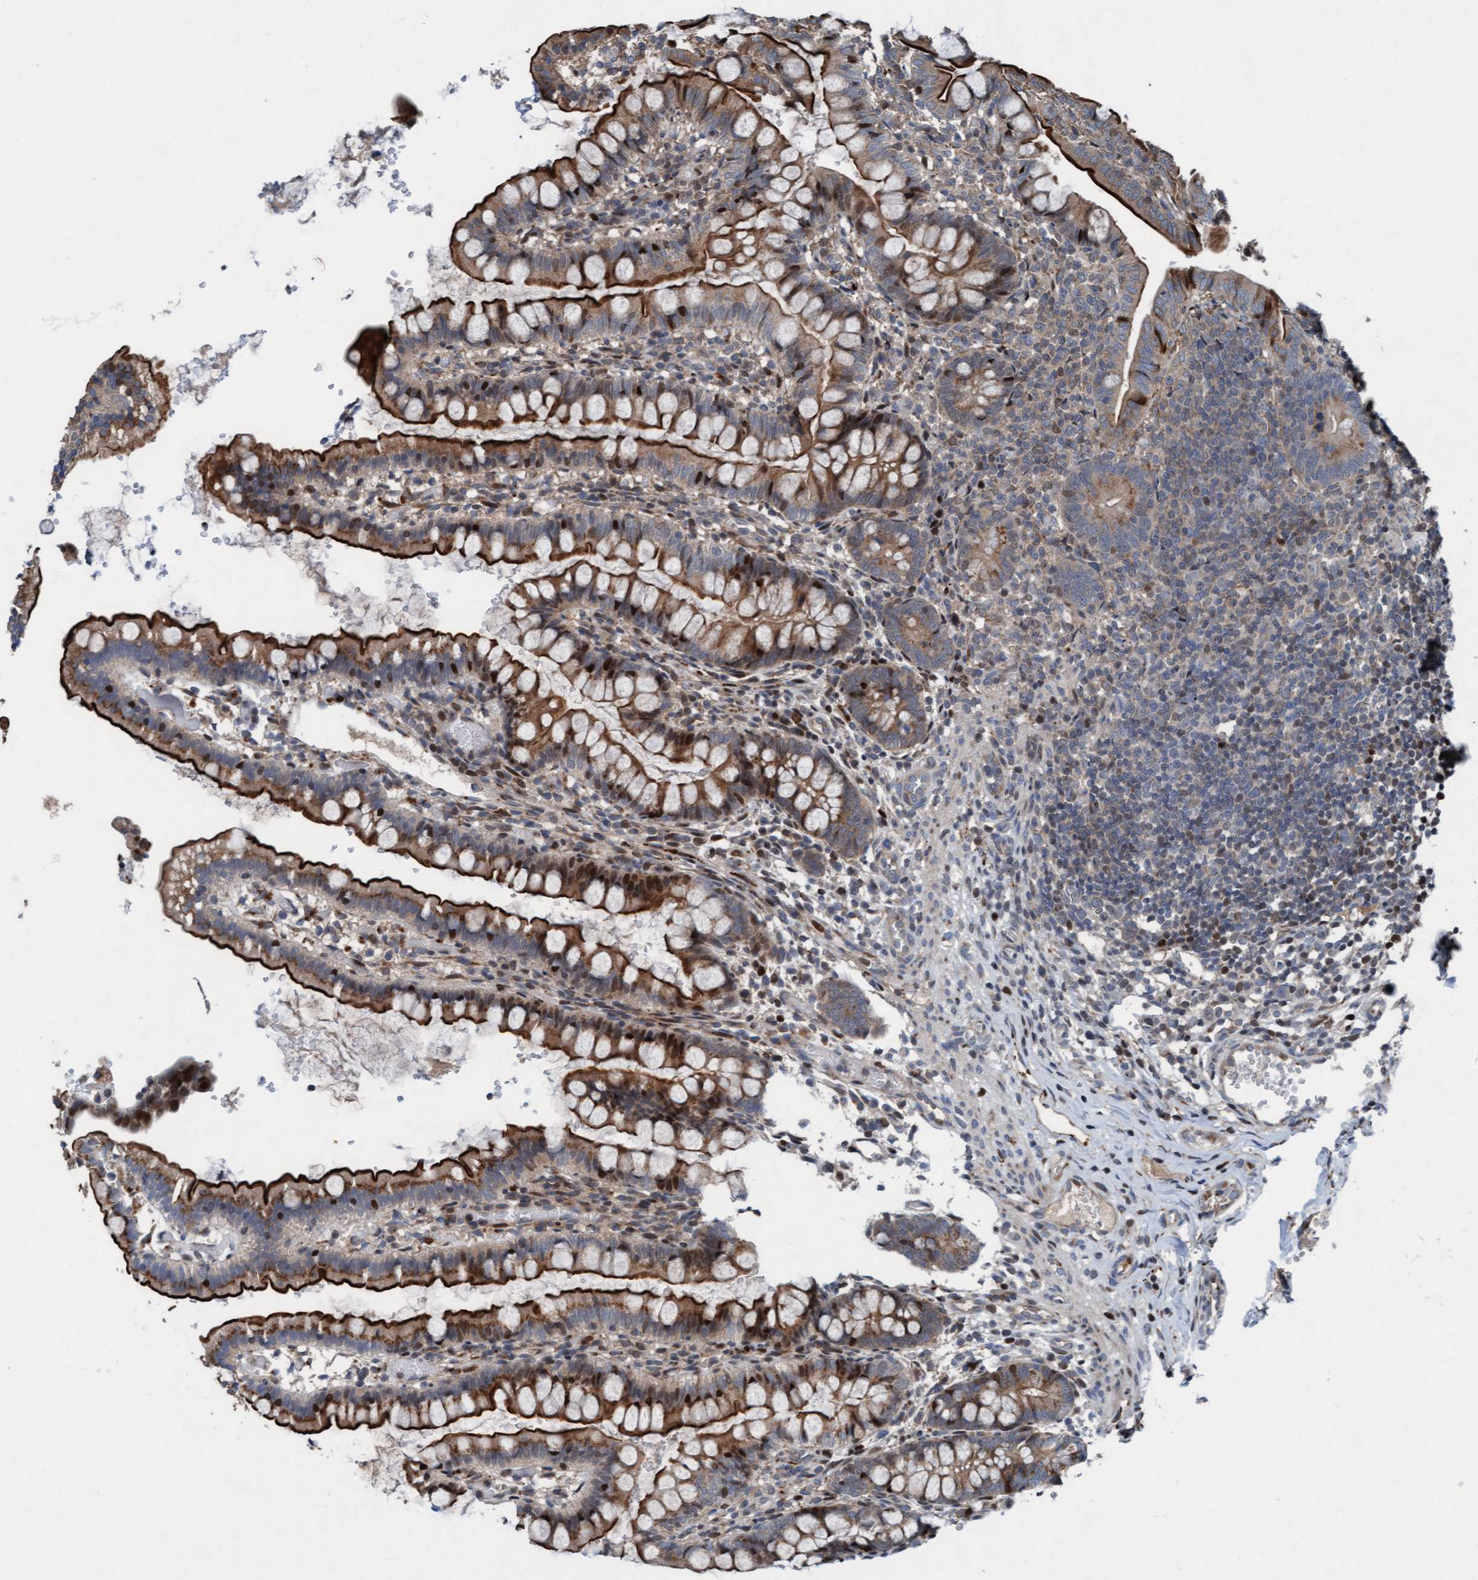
{"staining": {"intensity": "strong", "quantity": ">75%", "location": "cytoplasmic/membranous"}, "tissue": "small intestine", "cell_type": "Glandular cells", "image_type": "normal", "snomed": [{"axis": "morphology", "description": "Normal tissue, NOS"}, {"axis": "morphology", "description": "Developmental malformation"}, {"axis": "topography", "description": "Small intestine"}], "caption": "Immunohistochemical staining of unremarkable small intestine reveals strong cytoplasmic/membranous protein positivity in approximately >75% of glandular cells. (DAB (3,3'-diaminobenzidine) = brown stain, brightfield microscopy at high magnification).", "gene": "KLHL26", "patient": {"sex": "male"}}